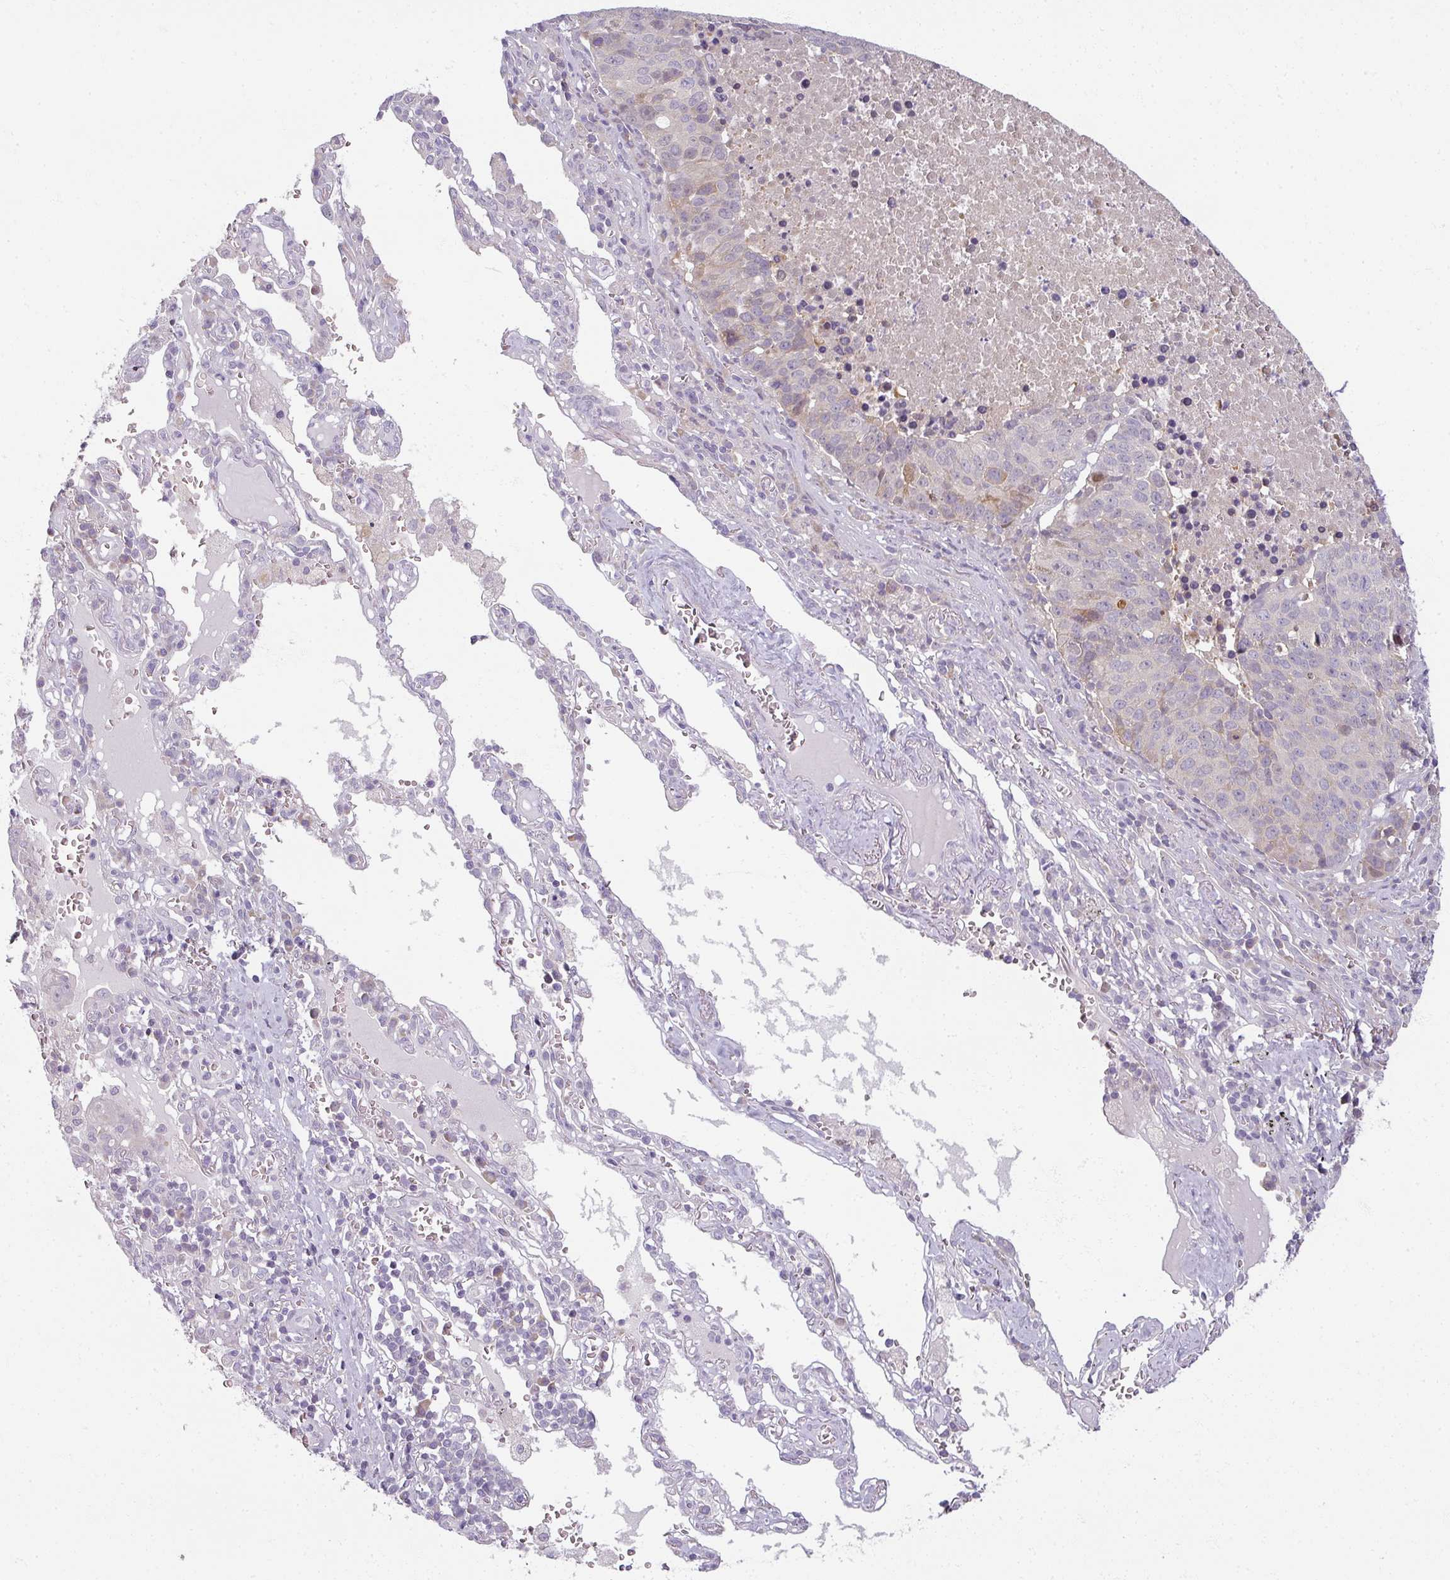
{"staining": {"intensity": "weak", "quantity": "<25%", "location": "cytoplasmic/membranous"}, "tissue": "lung cancer", "cell_type": "Tumor cells", "image_type": "cancer", "snomed": [{"axis": "morphology", "description": "Squamous cell carcinoma, NOS"}, {"axis": "topography", "description": "Lung"}], "caption": "A photomicrograph of lung cancer stained for a protein shows no brown staining in tumor cells. (DAB immunohistochemistry (IHC) with hematoxylin counter stain).", "gene": "MYMK", "patient": {"sex": "female", "age": 66}}